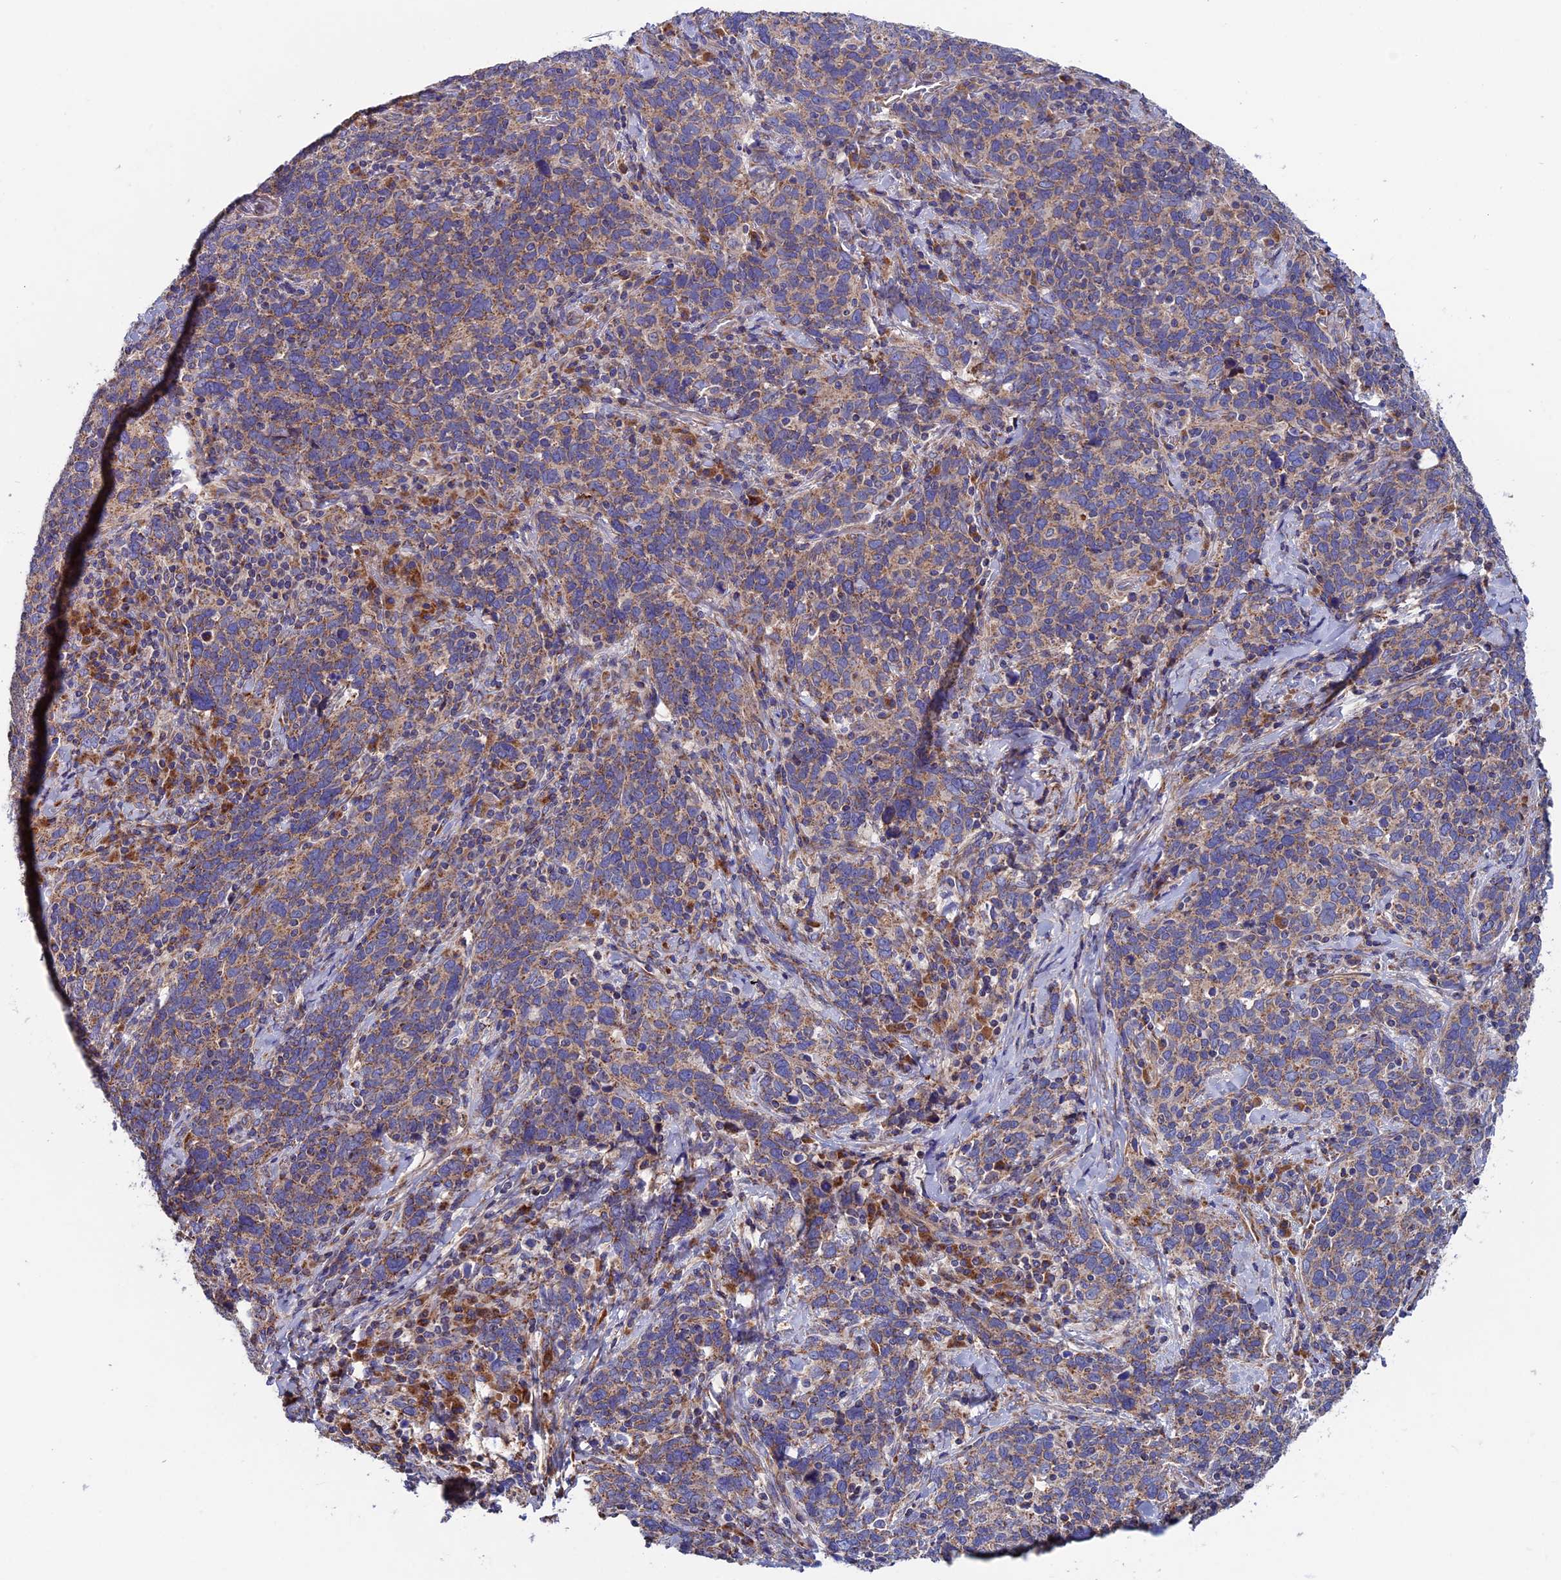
{"staining": {"intensity": "moderate", "quantity": ">75%", "location": "cytoplasmic/membranous"}, "tissue": "cervical cancer", "cell_type": "Tumor cells", "image_type": "cancer", "snomed": [{"axis": "morphology", "description": "Squamous cell carcinoma, NOS"}, {"axis": "topography", "description": "Cervix"}], "caption": "Approximately >75% of tumor cells in human cervical cancer display moderate cytoplasmic/membranous protein staining as visualized by brown immunohistochemical staining.", "gene": "SLC15A5", "patient": {"sex": "female", "age": 41}}